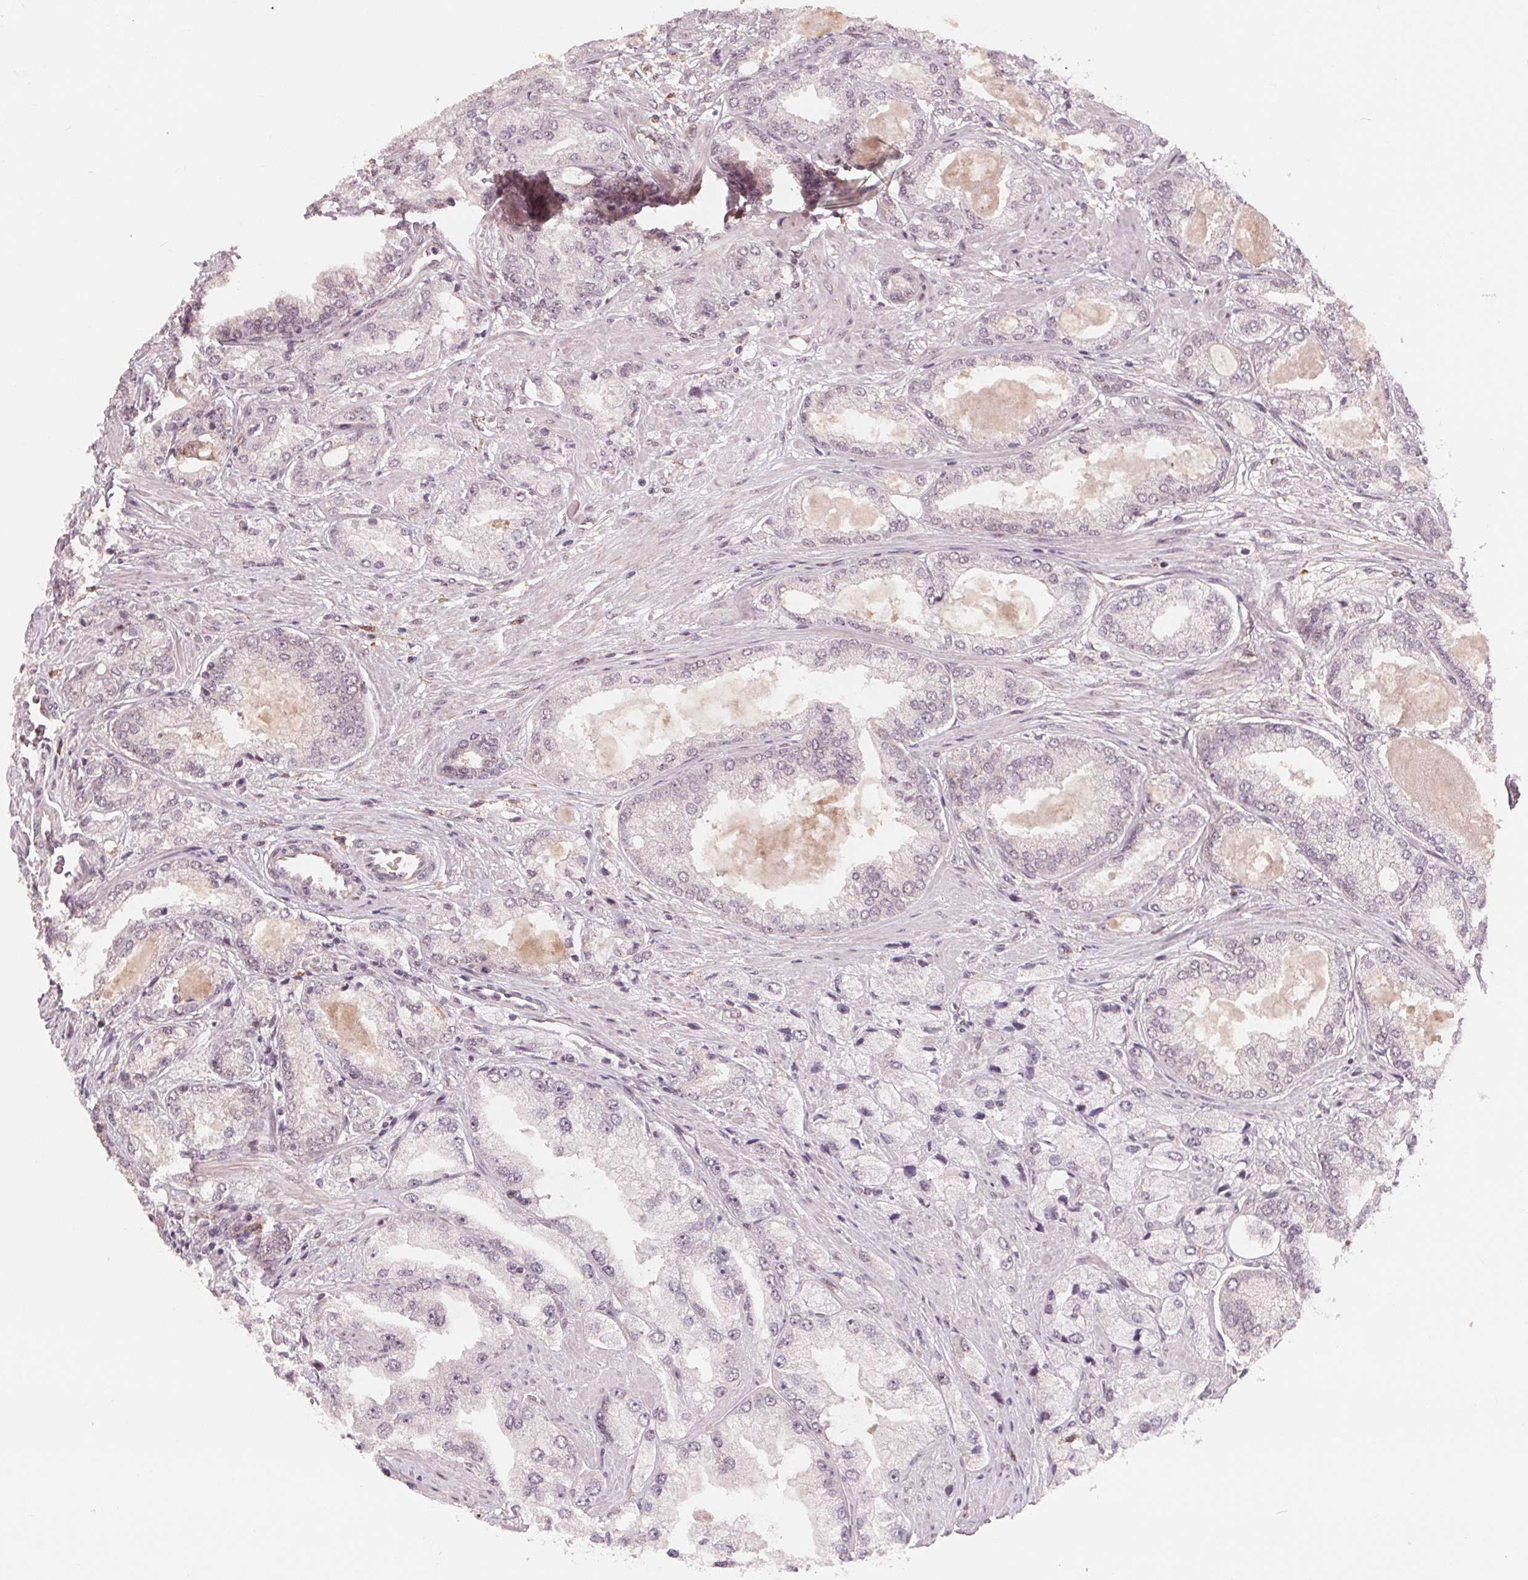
{"staining": {"intensity": "negative", "quantity": "none", "location": "none"}, "tissue": "prostate cancer", "cell_type": "Tumor cells", "image_type": "cancer", "snomed": [{"axis": "morphology", "description": "Adenocarcinoma, High grade"}, {"axis": "topography", "description": "Prostate"}], "caption": "The immunohistochemistry (IHC) image has no significant positivity in tumor cells of adenocarcinoma (high-grade) (prostate) tissue.", "gene": "IL9R", "patient": {"sex": "male", "age": 68}}